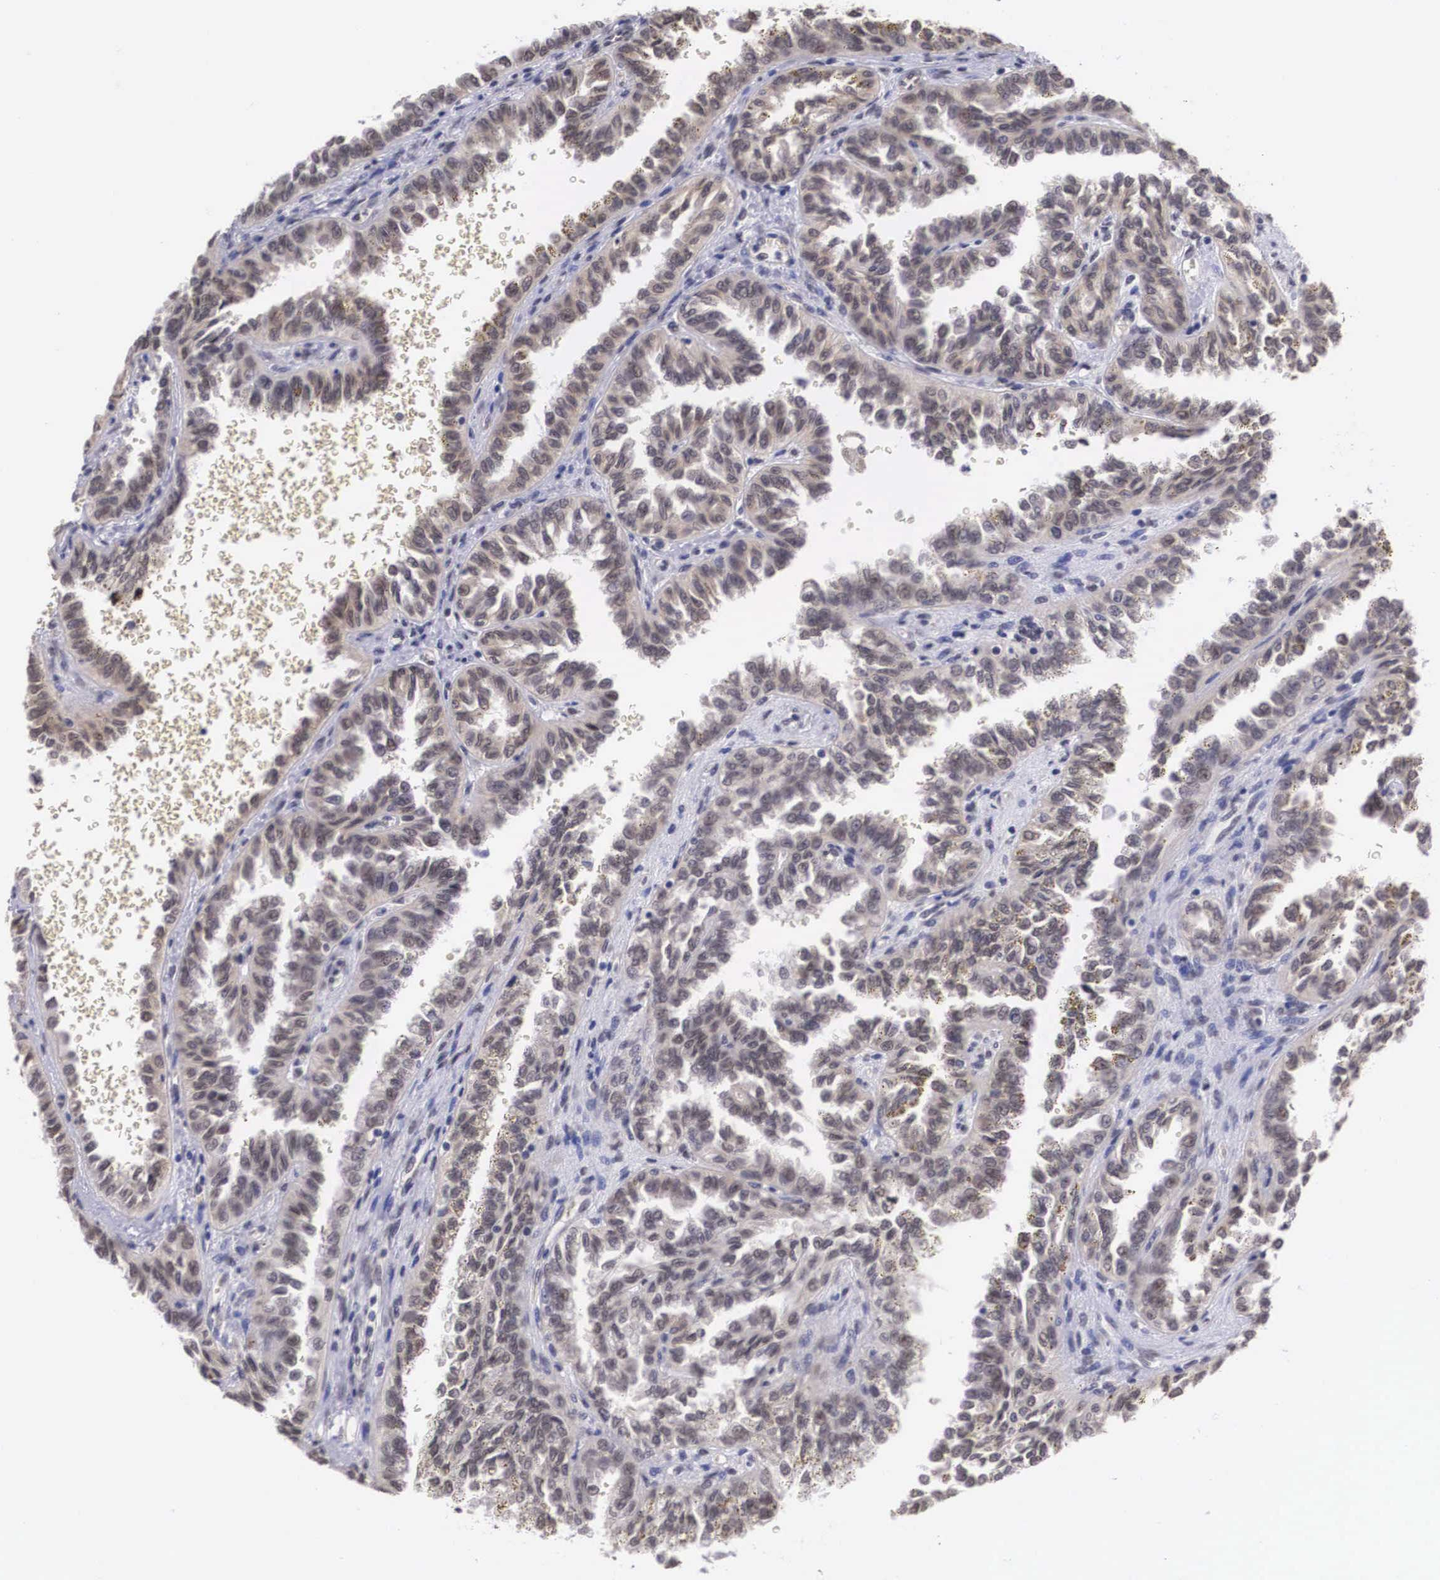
{"staining": {"intensity": "weak", "quantity": "25%-75%", "location": "cytoplasmic/membranous"}, "tissue": "renal cancer", "cell_type": "Tumor cells", "image_type": "cancer", "snomed": [{"axis": "morphology", "description": "Inflammation, NOS"}, {"axis": "morphology", "description": "Adenocarcinoma, NOS"}, {"axis": "topography", "description": "Kidney"}], "caption": "Immunohistochemistry photomicrograph of human adenocarcinoma (renal) stained for a protein (brown), which demonstrates low levels of weak cytoplasmic/membranous positivity in about 25%-75% of tumor cells.", "gene": "OTX2", "patient": {"sex": "male", "age": 68}}